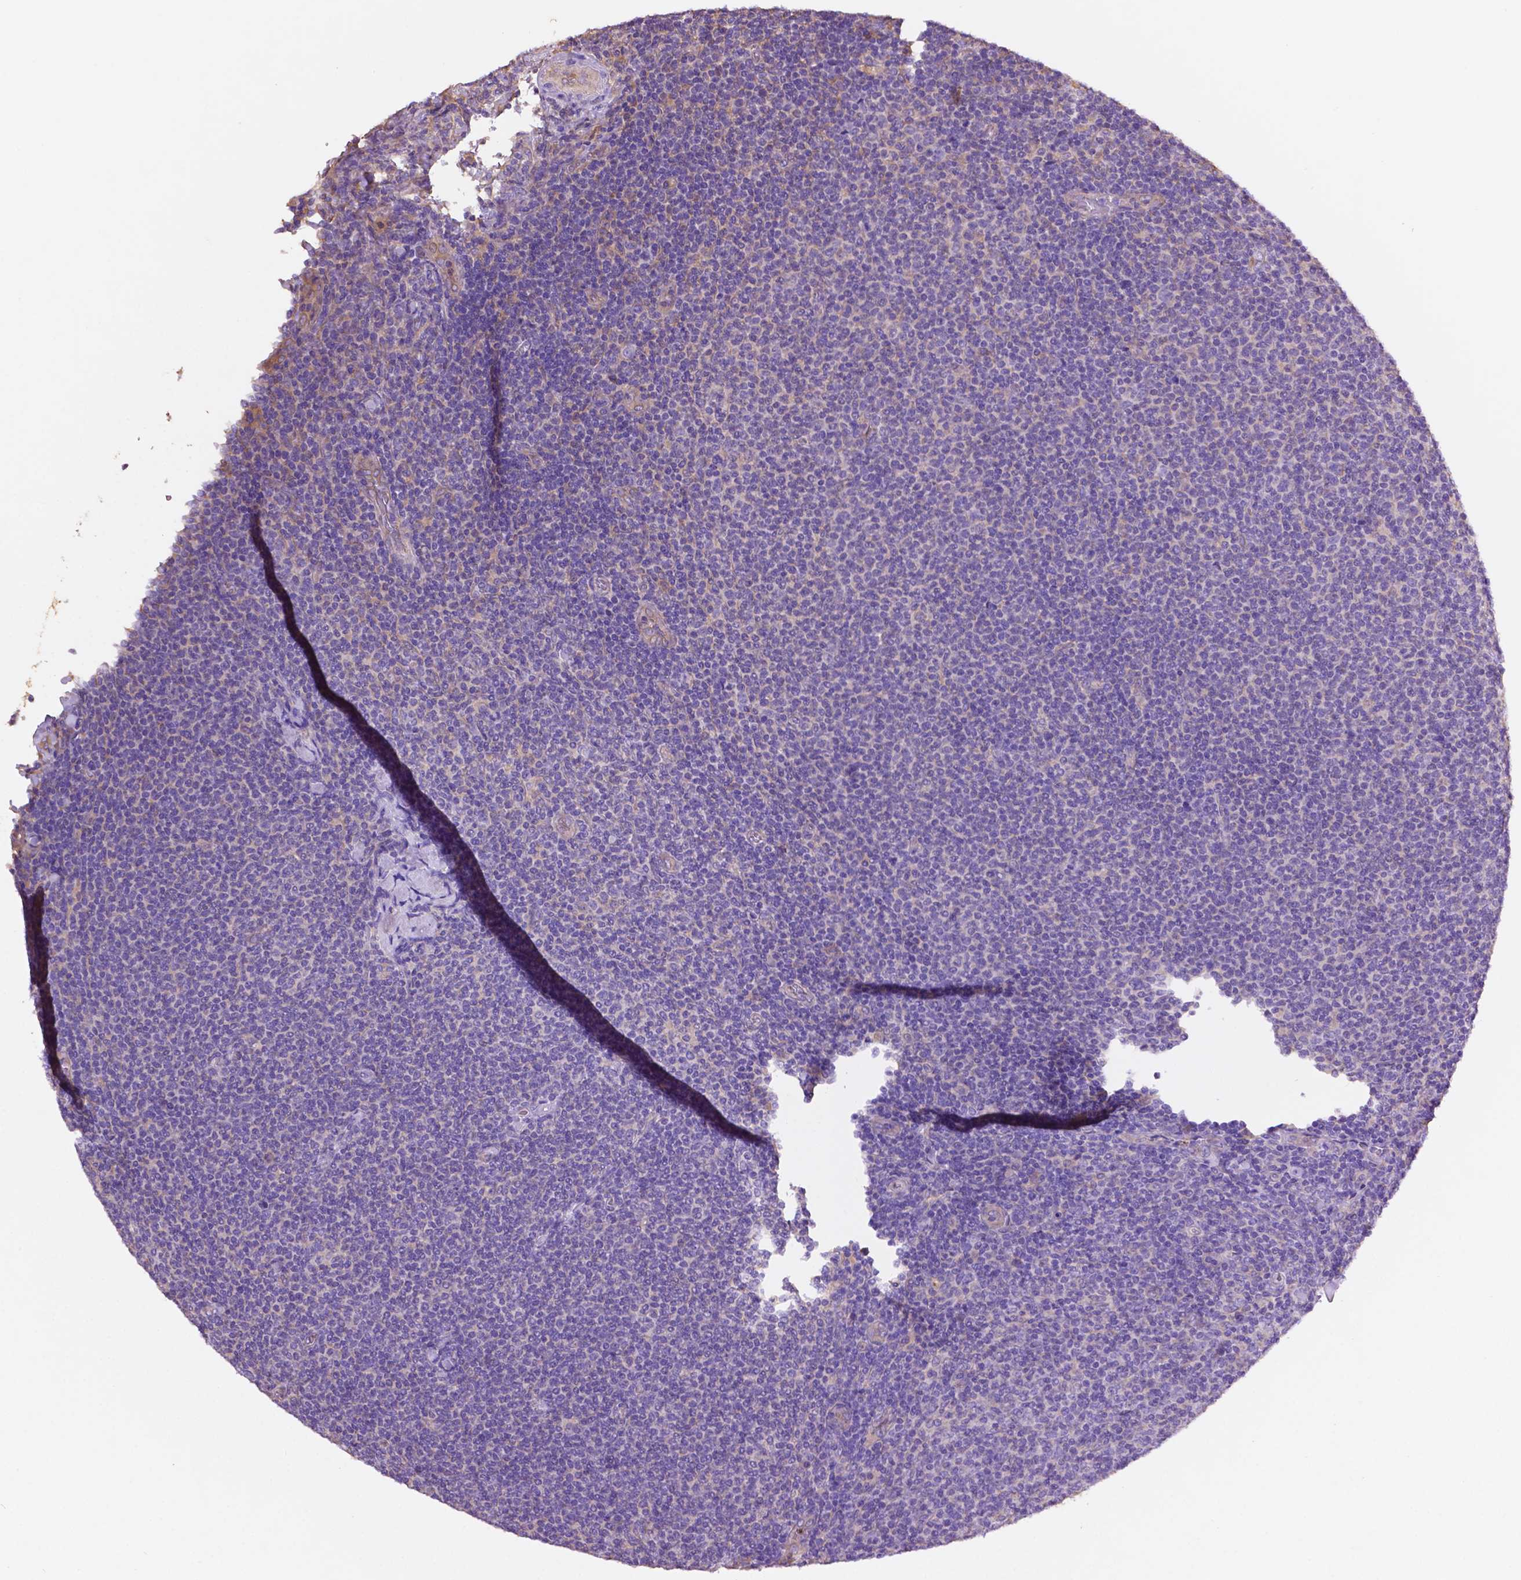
{"staining": {"intensity": "negative", "quantity": "none", "location": "none"}, "tissue": "lymphoma", "cell_type": "Tumor cells", "image_type": "cancer", "snomed": [{"axis": "morphology", "description": "Malignant lymphoma, non-Hodgkin's type, Low grade"}, {"axis": "topography", "description": "Lymph node"}], "caption": "Immunohistochemistry (IHC) image of neoplastic tissue: human lymphoma stained with DAB displays no significant protein expression in tumor cells. (Stains: DAB IHC with hematoxylin counter stain, Microscopy: brightfield microscopy at high magnification).", "gene": "GDPD5", "patient": {"sex": "male", "age": 52}}